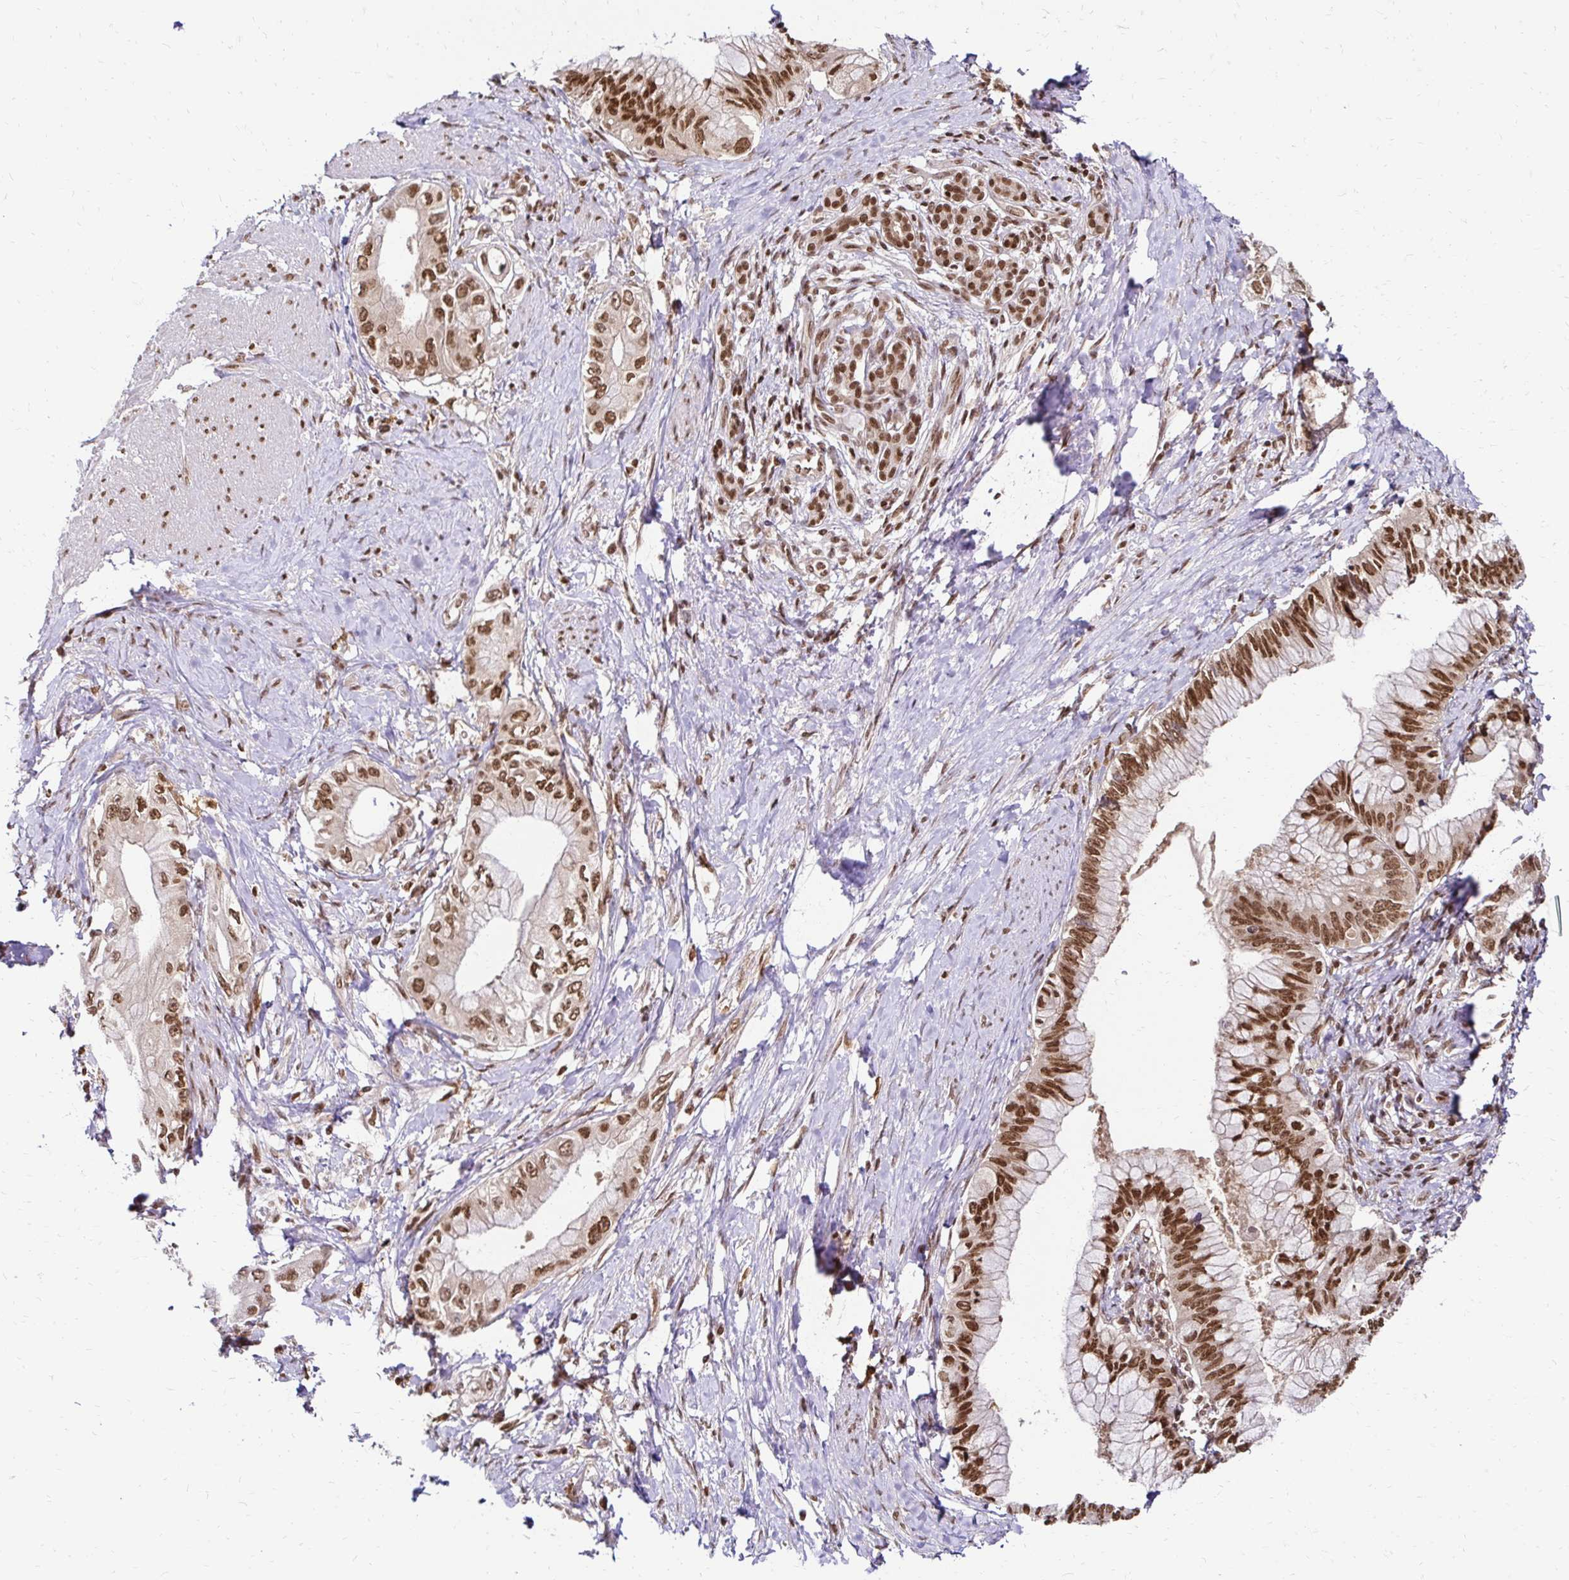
{"staining": {"intensity": "moderate", "quantity": ">75%", "location": "nuclear"}, "tissue": "pancreatic cancer", "cell_type": "Tumor cells", "image_type": "cancer", "snomed": [{"axis": "morphology", "description": "Adenocarcinoma, NOS"}, {"axis": "topography", "description": "Pancreas"}], "caption": "Human adenocarcinoma (pancreatic) stained with a brown dye demonstrates moderate nuclear positive positivity in approximately >75% of tumor cells.", "gene": "GLYR1", "patient": {"sex": "male", "age": 48}}